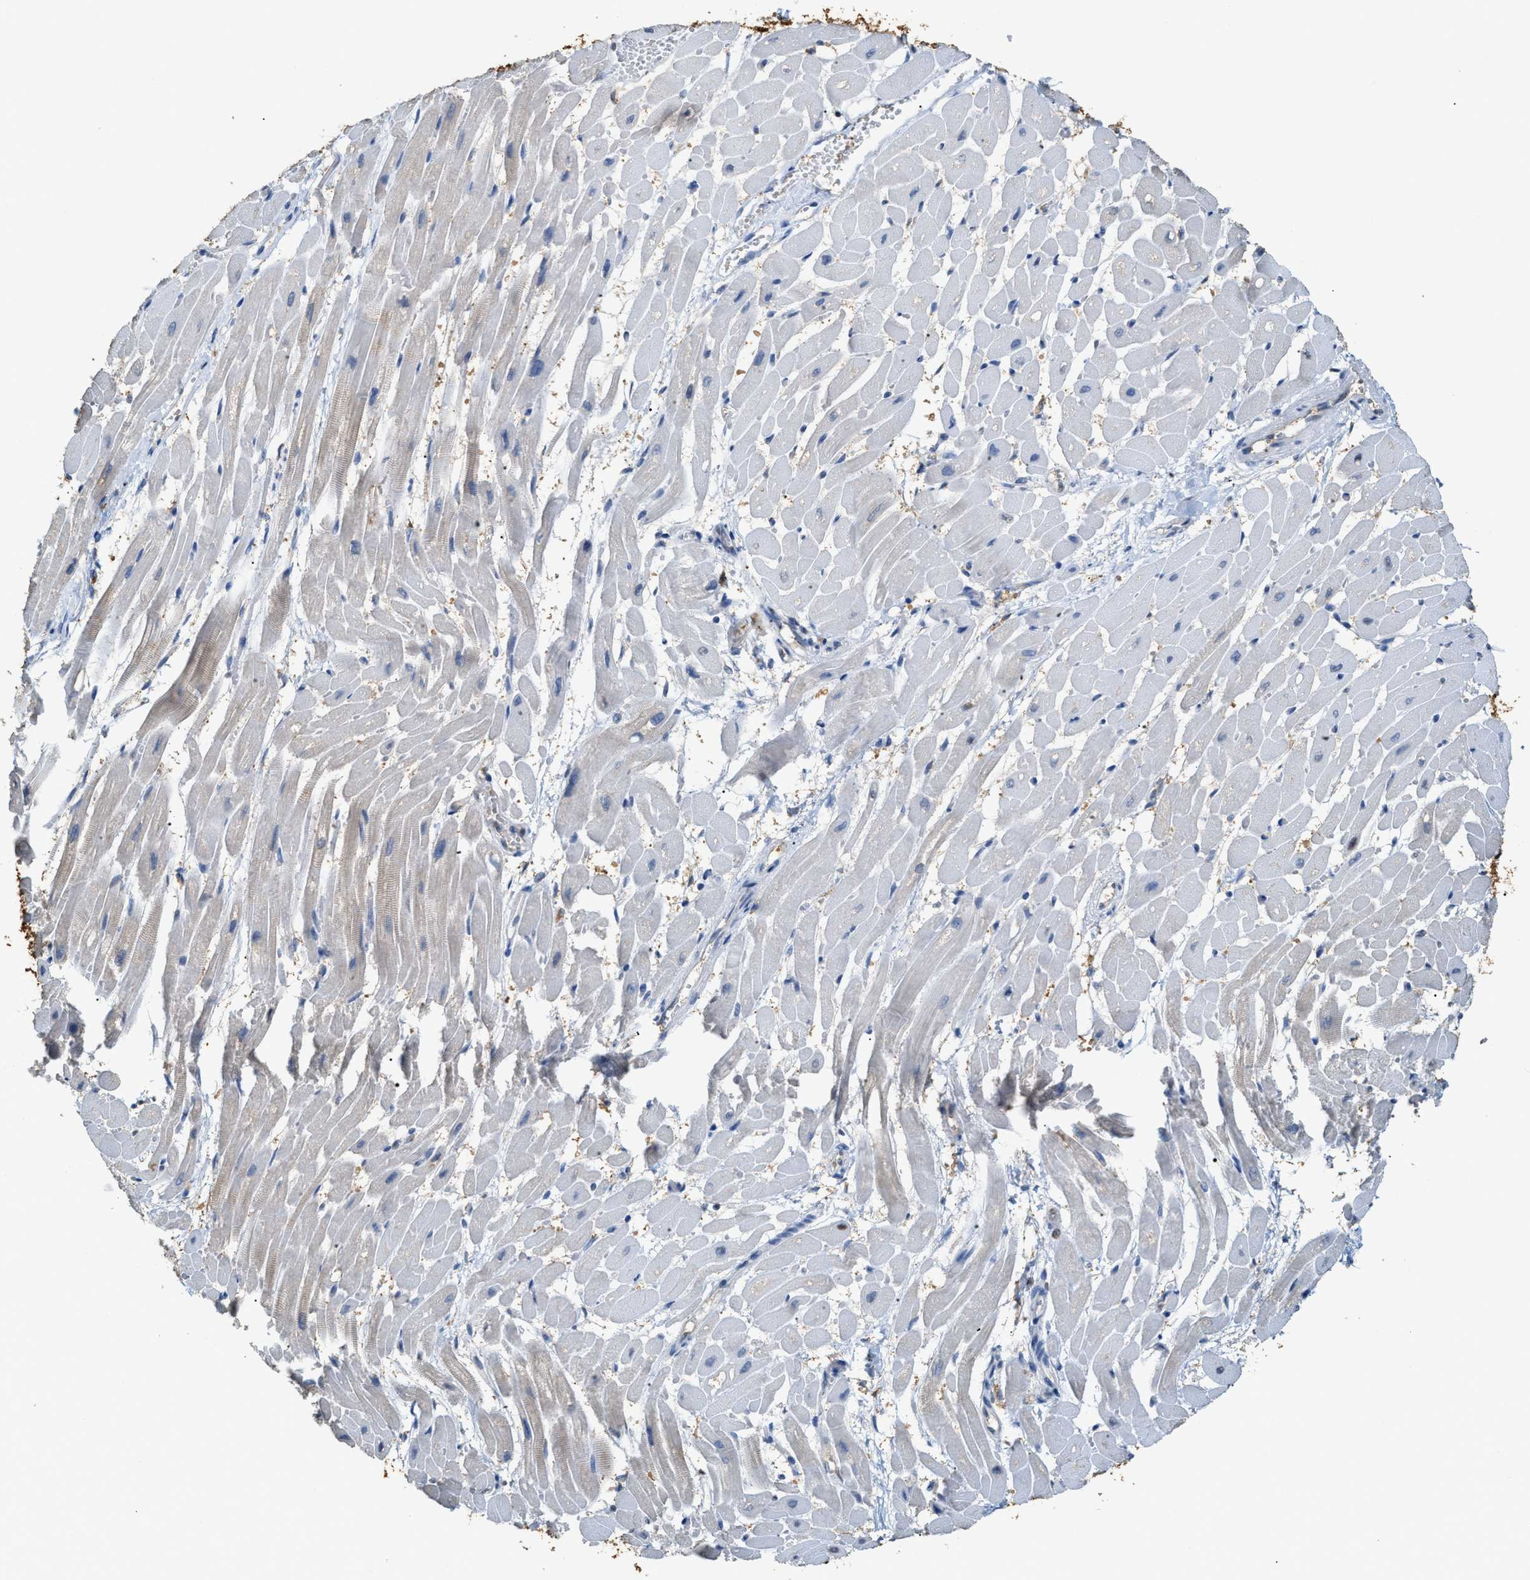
{"staining": {"intensity": "weak", "quantity": "25%-75%", "location": "cytoplasmic/membranous"}, "tissue": "heart muscle", "cell_type": "Cardiomyocytes", "image_type": "normal", "snomed": [{"axis": "morphology", "description": "Normal tissue, NOS"}, {"axis": "topography", "description": "Heart"}], "caption": "Immunohistochemical staining of benign heart muscle displays low levels of weak cytoplasmic/membranous staining in approximately 25%-75% of cardiomyocytes.", "gene": "GCN1", "patient": {"sex": "male", "age": 45}}